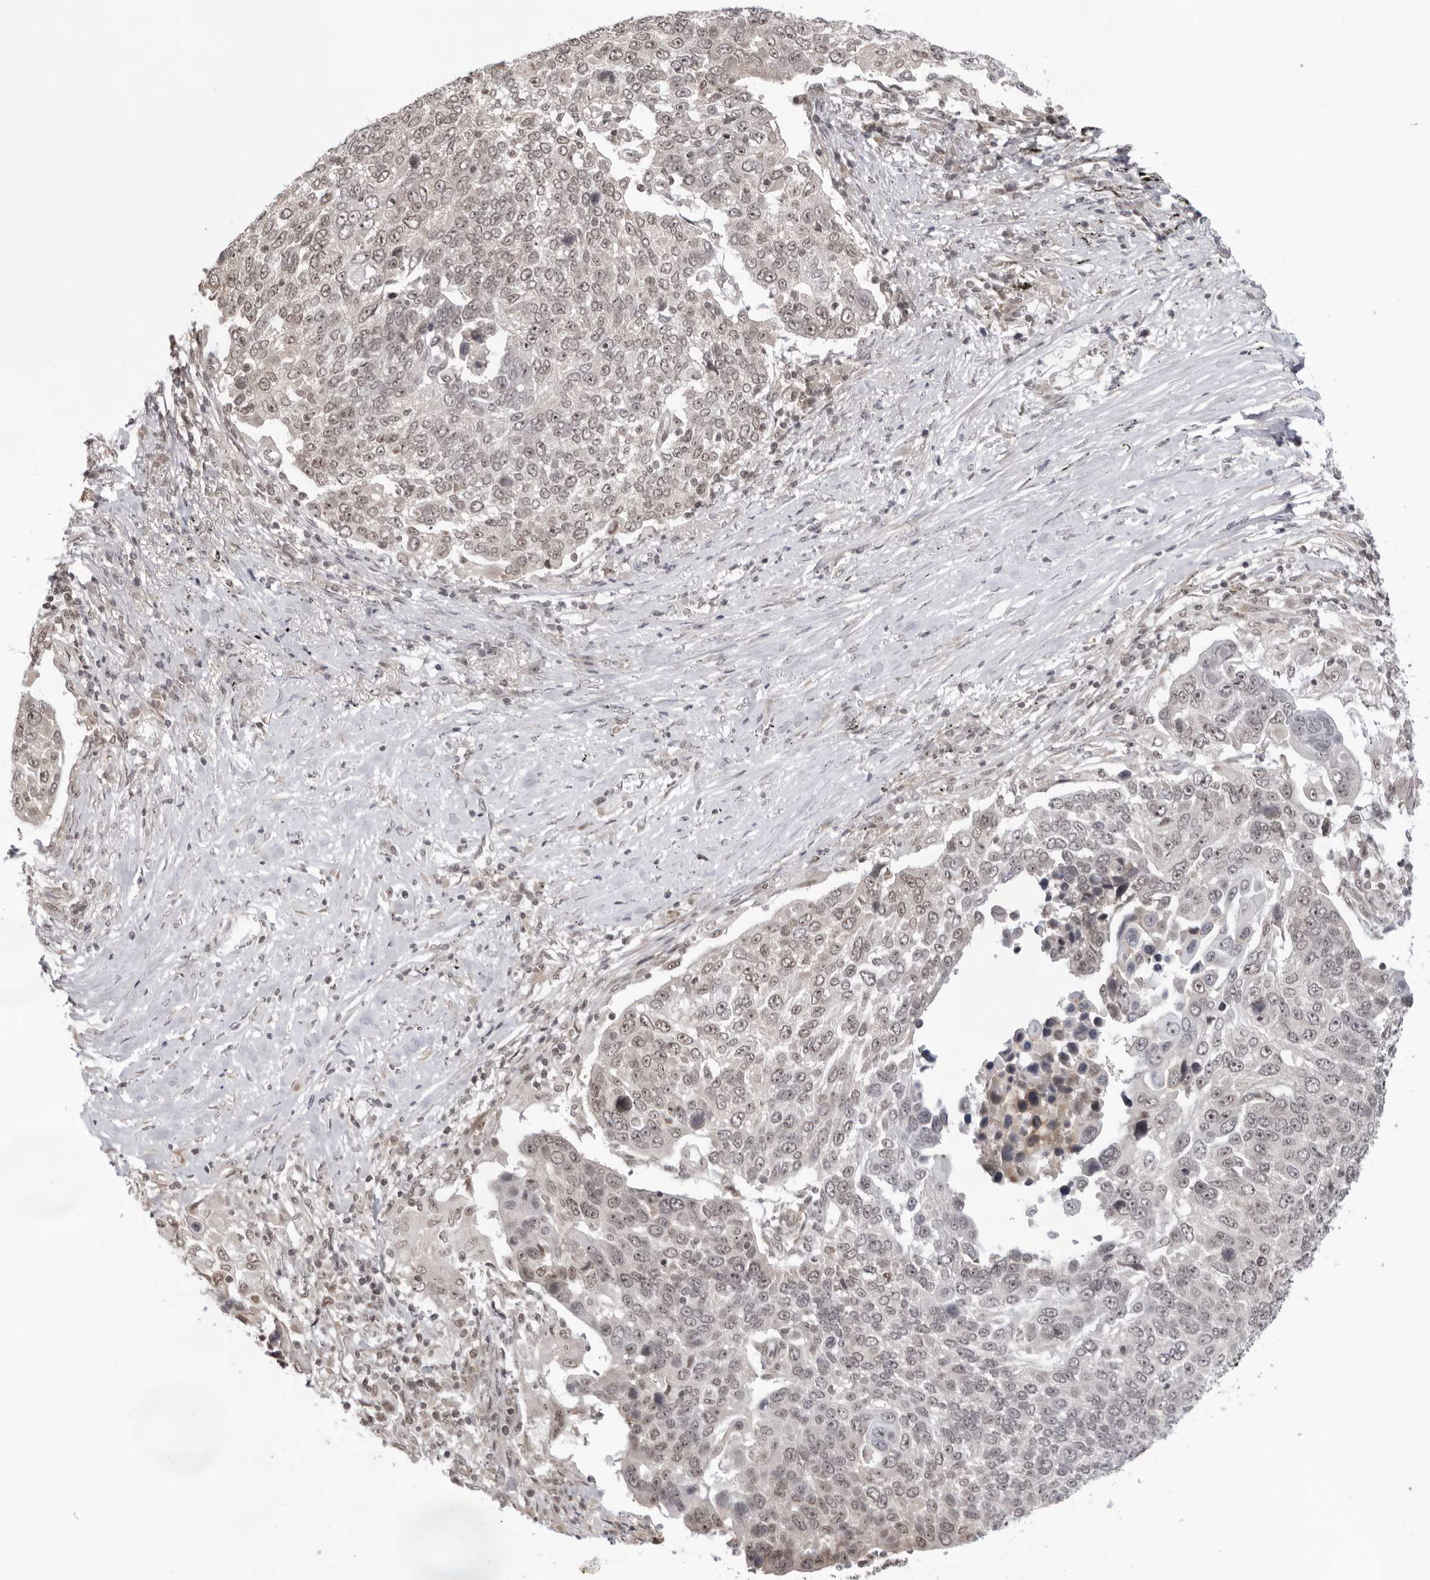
{"staining": {"intensity": "weak", "quantity": "25%-75%", "location": "nuclear"}, "tissue": "lung cancer", "cell_type": "Tumor cells", "image_type": "cancer", "snomed": [{"axis": "morphology", "description": "Squamous cell carcinoma, NOS"}, {"axis": "topography", "description": "Lung"}], "caption": "Immunohistochemistry (IHC) staining of lung cancer, which displays low levels of weak nuclear expression in about 25%-75% of tumor cells indicating weak nuclear protein expression. The staining was performed using DAB (3,3'-diaminobenzidine) (brown) for protein detection and nuclei were counterstained in hematoxylin (blue).", "gene": "EXOSC10", "patient": {"sex": "male", "age": 66}}